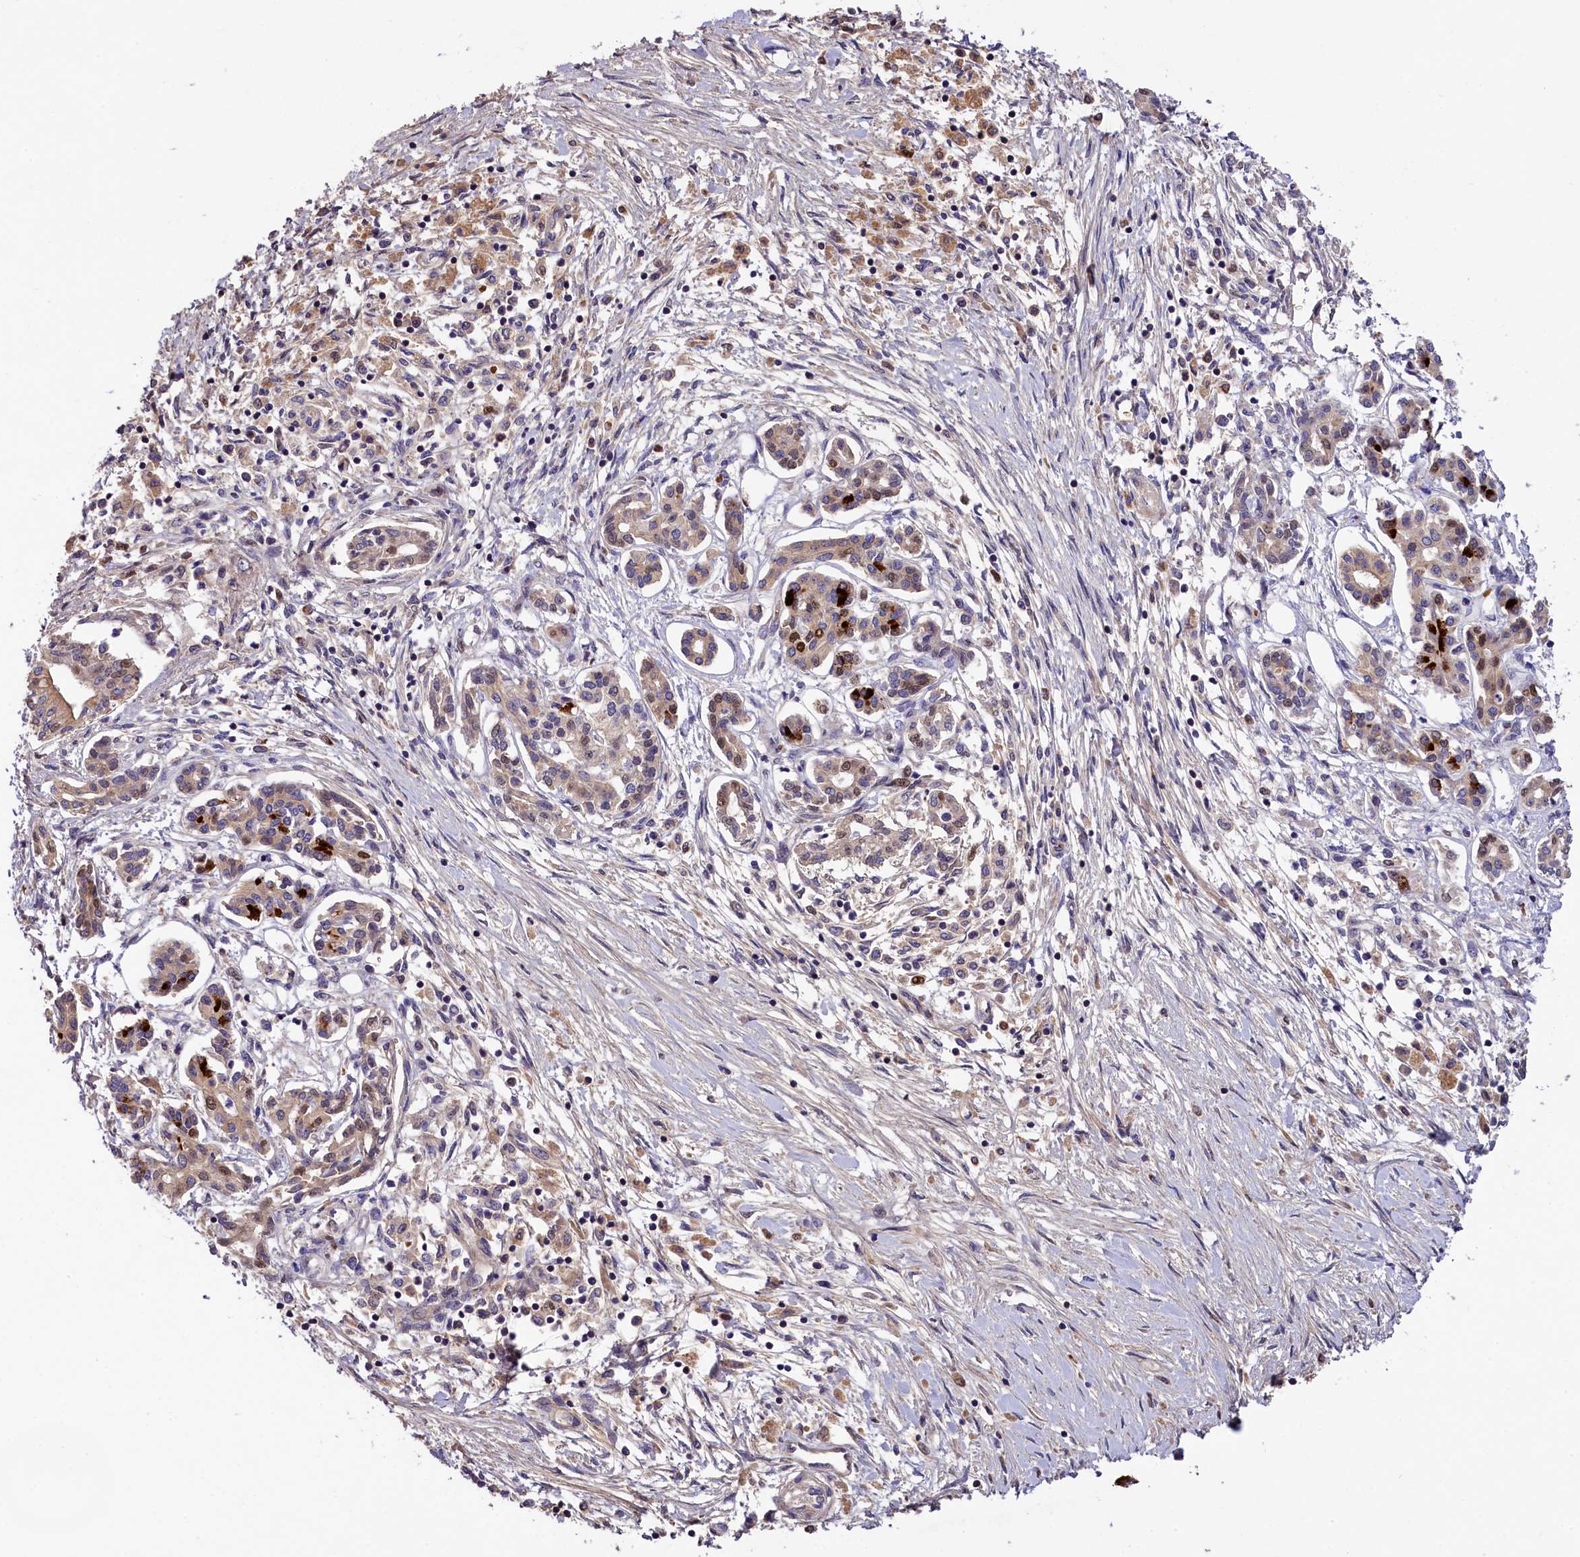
{"staining": {"intensity": "moderate", "quantity": "<25%", "location": "cytoplasmic/membranous,nuclear"}, "tissue": "pancreatic cancer", "cell_type": "Tumor cells", "image_type": "cancer", "snomed": [{"axis": "morphology", "description": "Adenocarcinoma, NOS"}, {"axis": "topography", "description": "Pancreas"}], "caption": "DAB (3,3'-diaminobenzidine) immunohistochemical staining of pancreatic adenocarcinoma reveals moderate cytoplasmic/membranous and nuclear protein positivity in about <25% of tumor cells.", "gene": "PHAF1", "patient": {"sex": "female", "age": 50}}